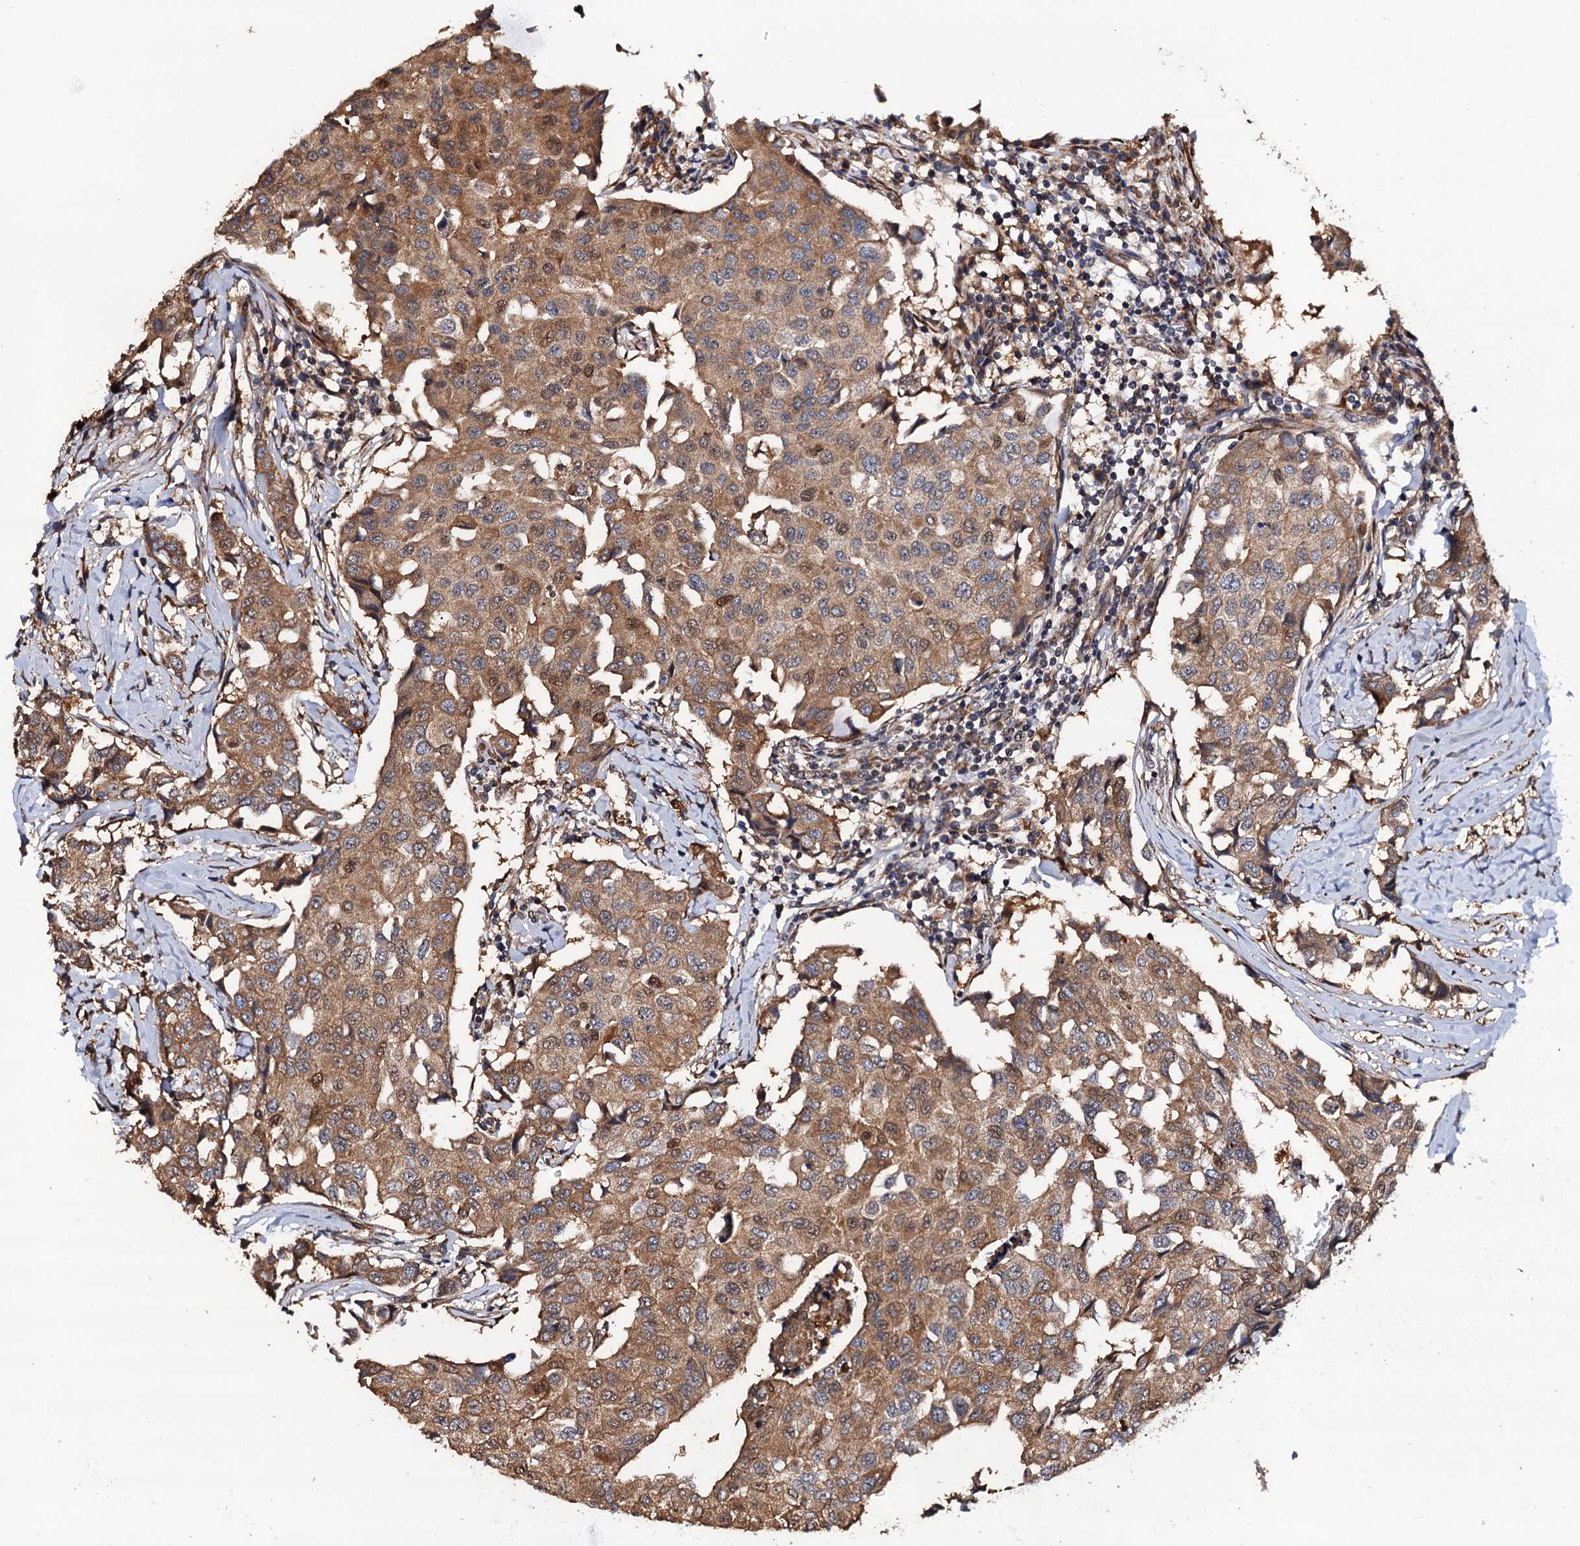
{"staining": {"intensity": "moderate", "quantity": ">75%", "location": "cytoplasmic/membranous"}, "tissue": "breast cancer", "cell_type": "Tumor cells", "image_type": "cancer", "snomed": [{"axis": "morphology", "description": "Duct carcinoma"}, {"axis": "topography", "description": "Breast"}], "caption": "Infiltrating ductal carcinoma (breast) was stained to show a protein in brown. There is medium levels of moderate cytoplasmic/membranous staining in about >75% of tumor cells.", "gene": "MIER2", "patient": {"sex": "female", "age": 80}}